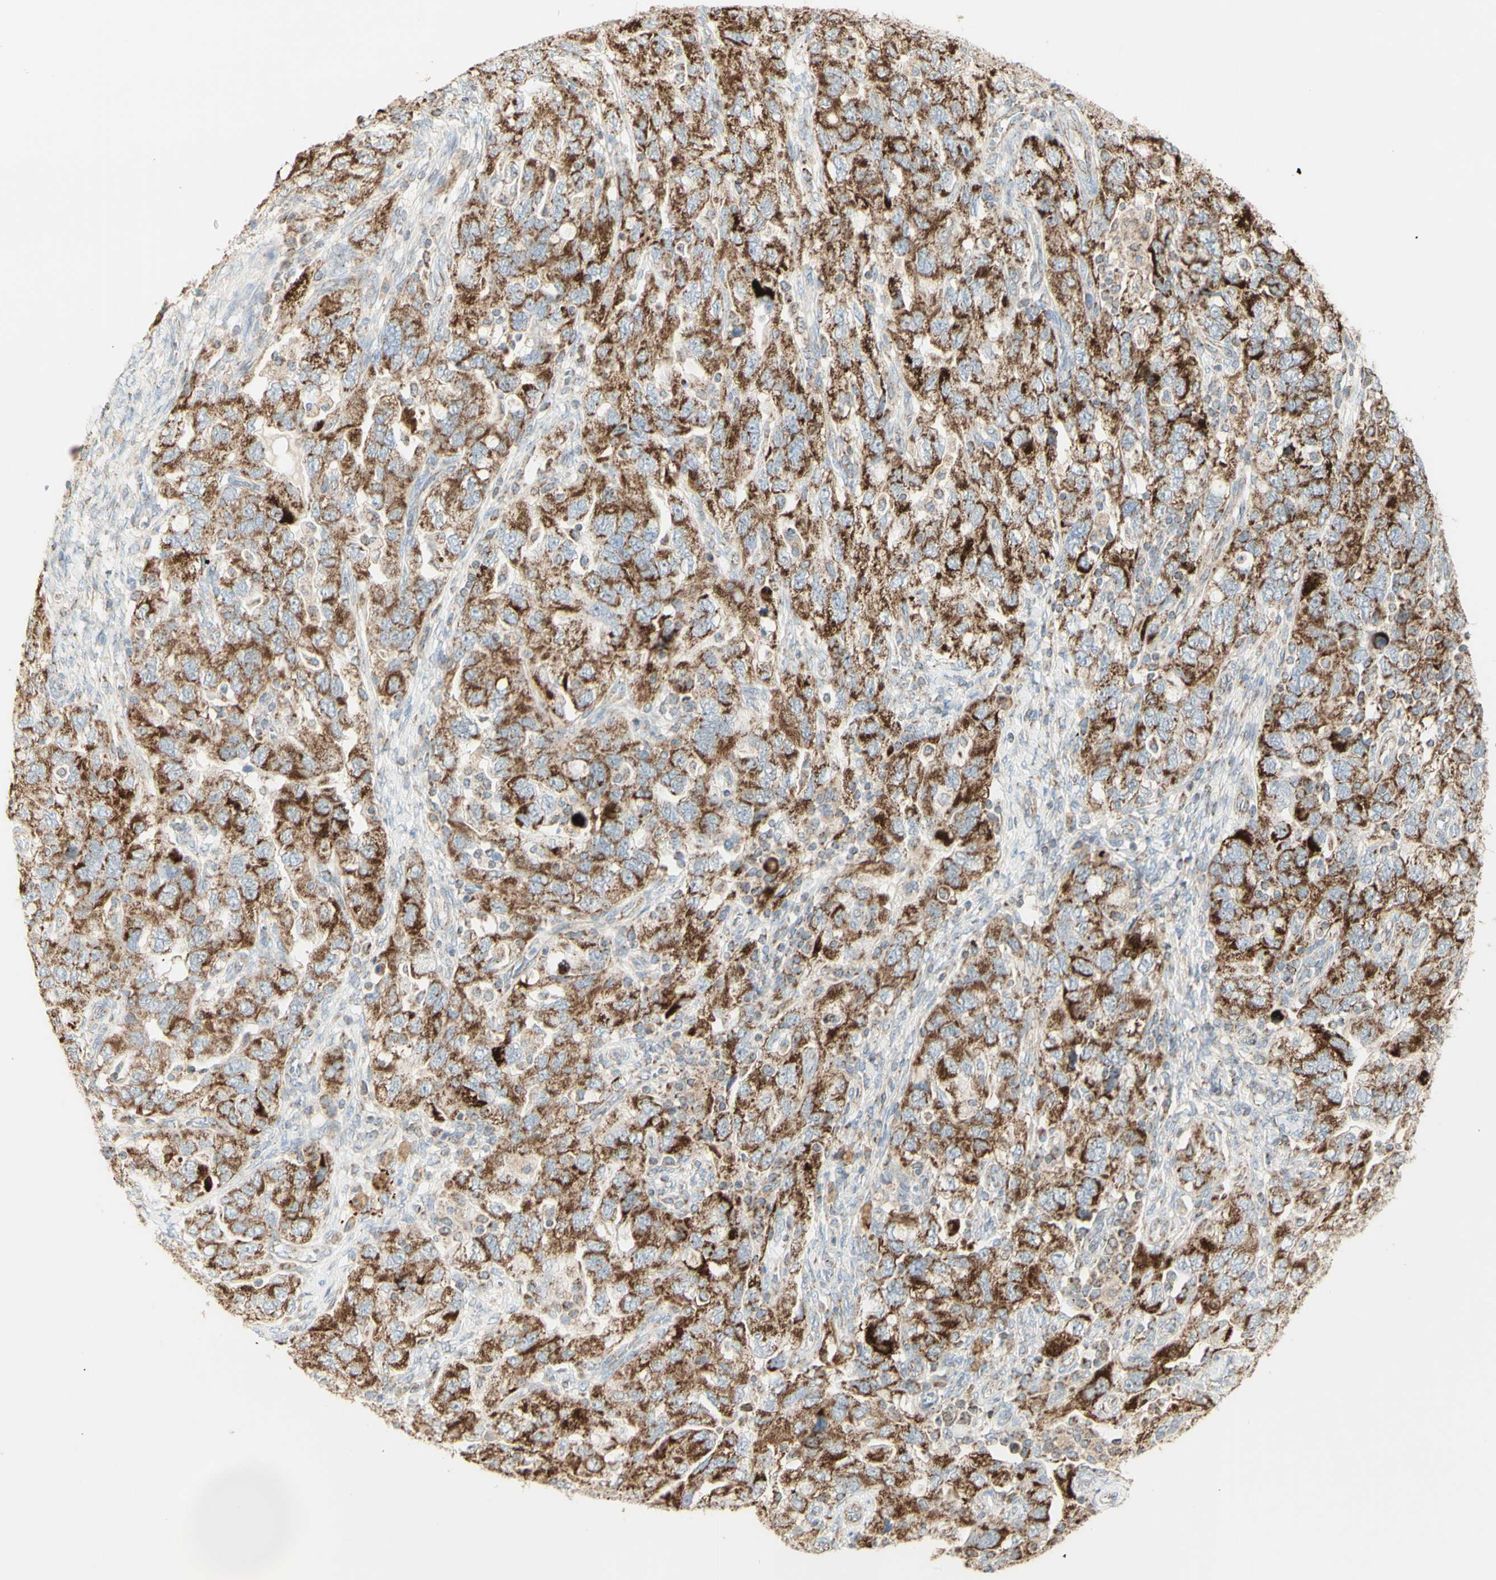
{"staining": {"intensity": "moderate", "quantity": ">75%", "location": "cytoplasmic/membranous"}, "tissue": "ovarian cancer", "cell_type": "Tumor cells", "image_type": "cancer", "snomed": [{"axis": "morphology", "description": "Carcinoma, NOS"}, {"axis": "morphology", "description": "Cystadenocarcinoma, serous, NOS"}, {"axis": "topography", "description": "Ovary"}], "caption": "Carcinoma (ovarian) stained for a protein (brown) displays moderate cytoplasmic/membranous positive positivity in about >75% of tumor cells.", "gene": "LETM1", "patient": {"sex": "female", "age": 69}}